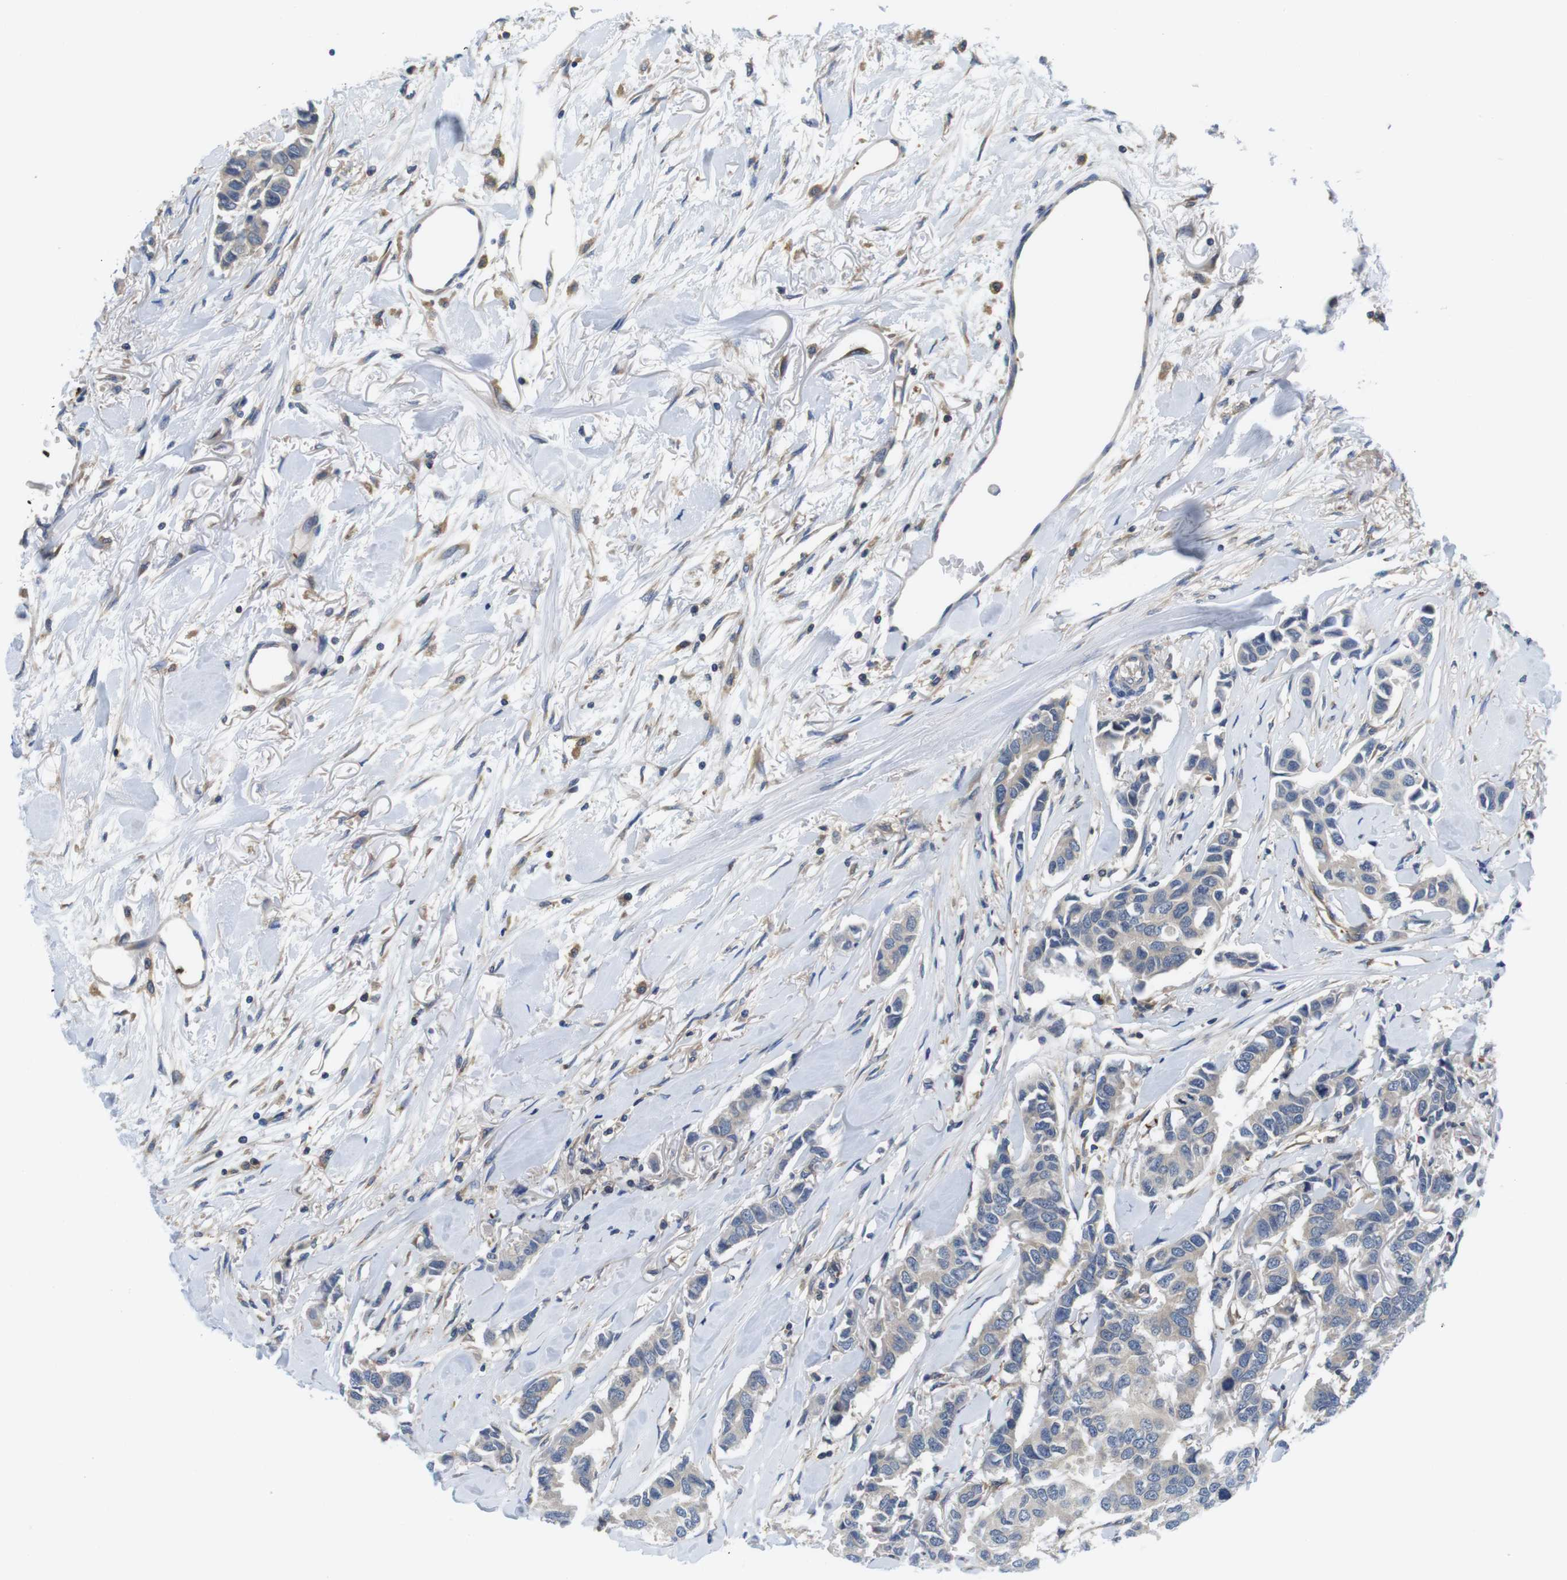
{"staining": {"intensity": "negative", "quantity": "none", "location": "none"}, "tissue": "breast cancer", "cell_type": "Tumor cells", "image_type": "cancer", "snomed": [{"axis": "morphology", "description": "Duct carcinoma"}, {"axis": "topography", "description": "Breast"}], "caption": "High power microscopy histopathology image of an IHC histopathology image of breast cancer (invasive ductal carcinoma), revealing no significant positivity in tumor cells.", "gene": "HERPUD2", "patient": {"sex": "female", "age": 80}}